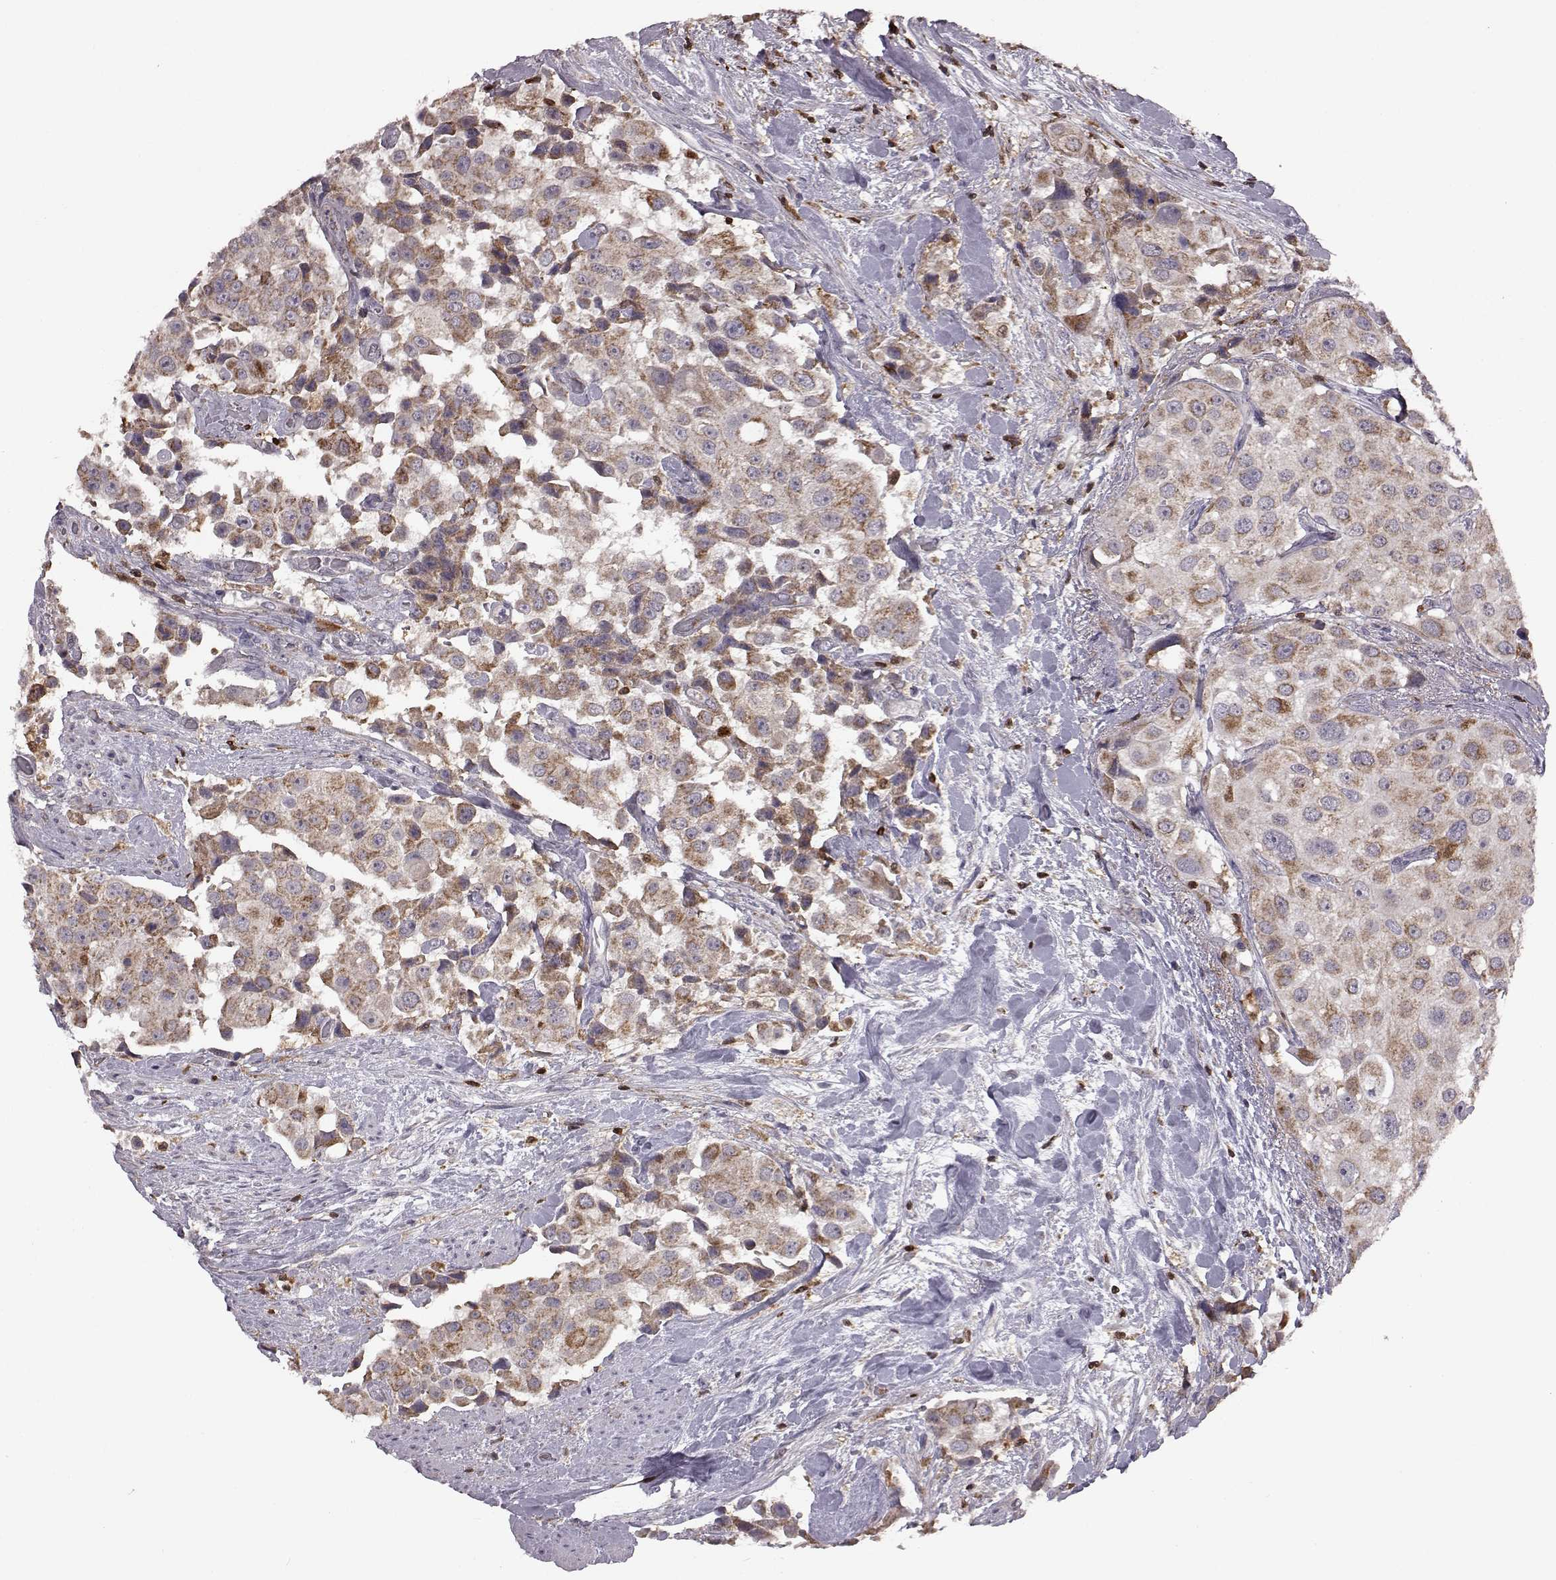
{"staining": {"intensity": "moderate", "quantity": "25%-75%", "location": "cytoplasmic/membranous"}, "tissue": "urothelial cancer", "cell_type": "Tumor cells", "image_type": "cancer", "snomed": [{"axis": "morphology", "description": "Urothelial carcinoma, High grade"}, {"axis": "topography", "description": "Urinary bladder"}], "caption": "High-grade urothelial carcinoma was stained to show a protein in brown. There is medium levels of moderate cytoplasmic/membranous positivity in approximately 25%-75% of tumor cells. (brown staining indicates protein expression, while blue staining denotes nuclei).", "gene": "DOK2", "patient": {"sex": "female", "age": 64}}